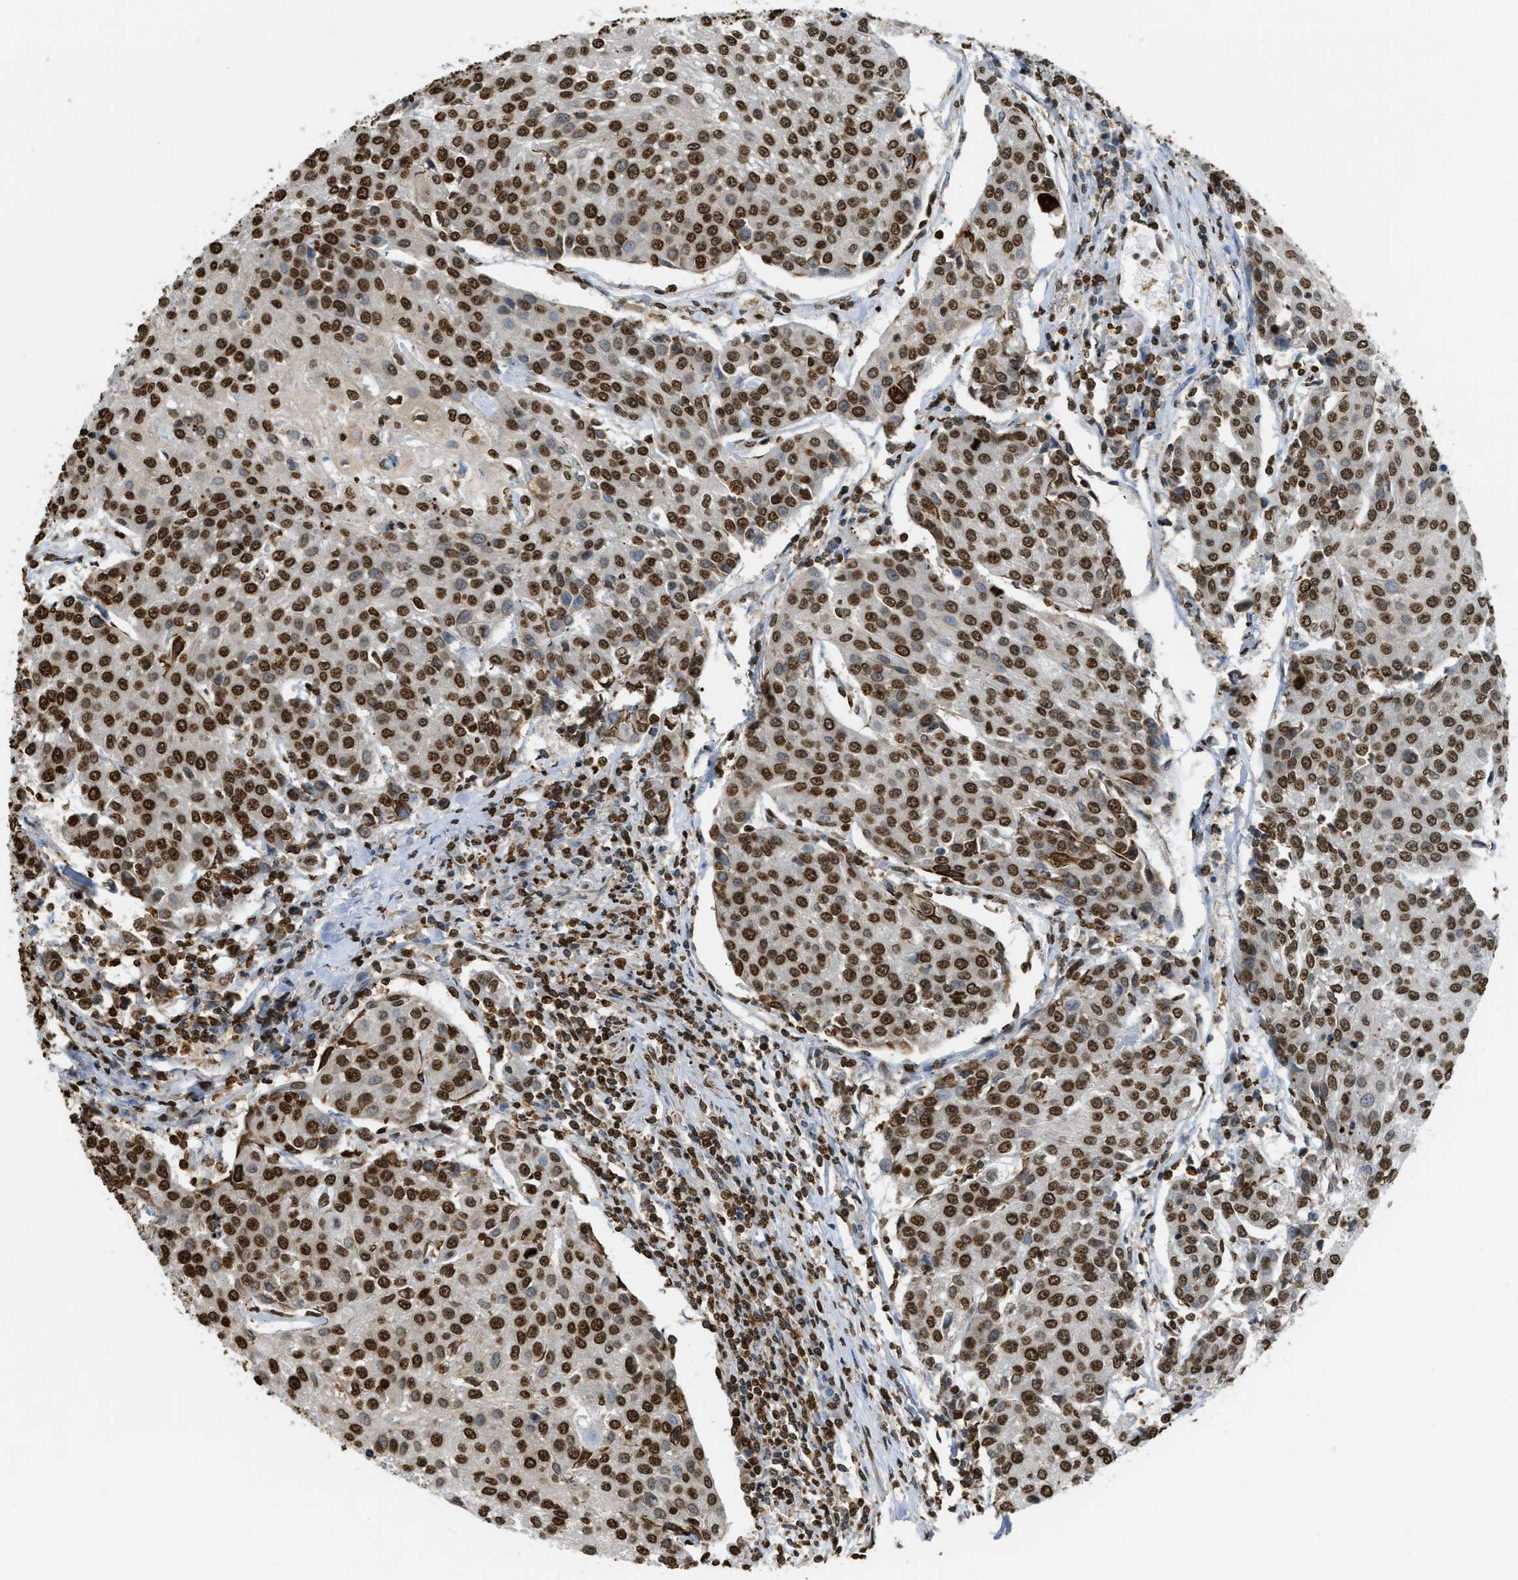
{"staining": {"intensity": "strong", "quantity": ">75%", "location": "nuclear"}, "tissue": "urothelial cancer", "cell_type": "Tumor cells", "image_type": "cancer", "snomed": [{"axis": "morphology", "description": "Urothelial carcinoma, High grade"}, {"axis": "topography", "description": "Urinary bladder"}], "caption": "Immunohistochemical staining of human urothelial cancer demonstrates high levels of strong nuclear protein positivity in about >75% of tumor cells.", "gene": "NR5A2", "patient": {"sex": "female", "age": 85}}